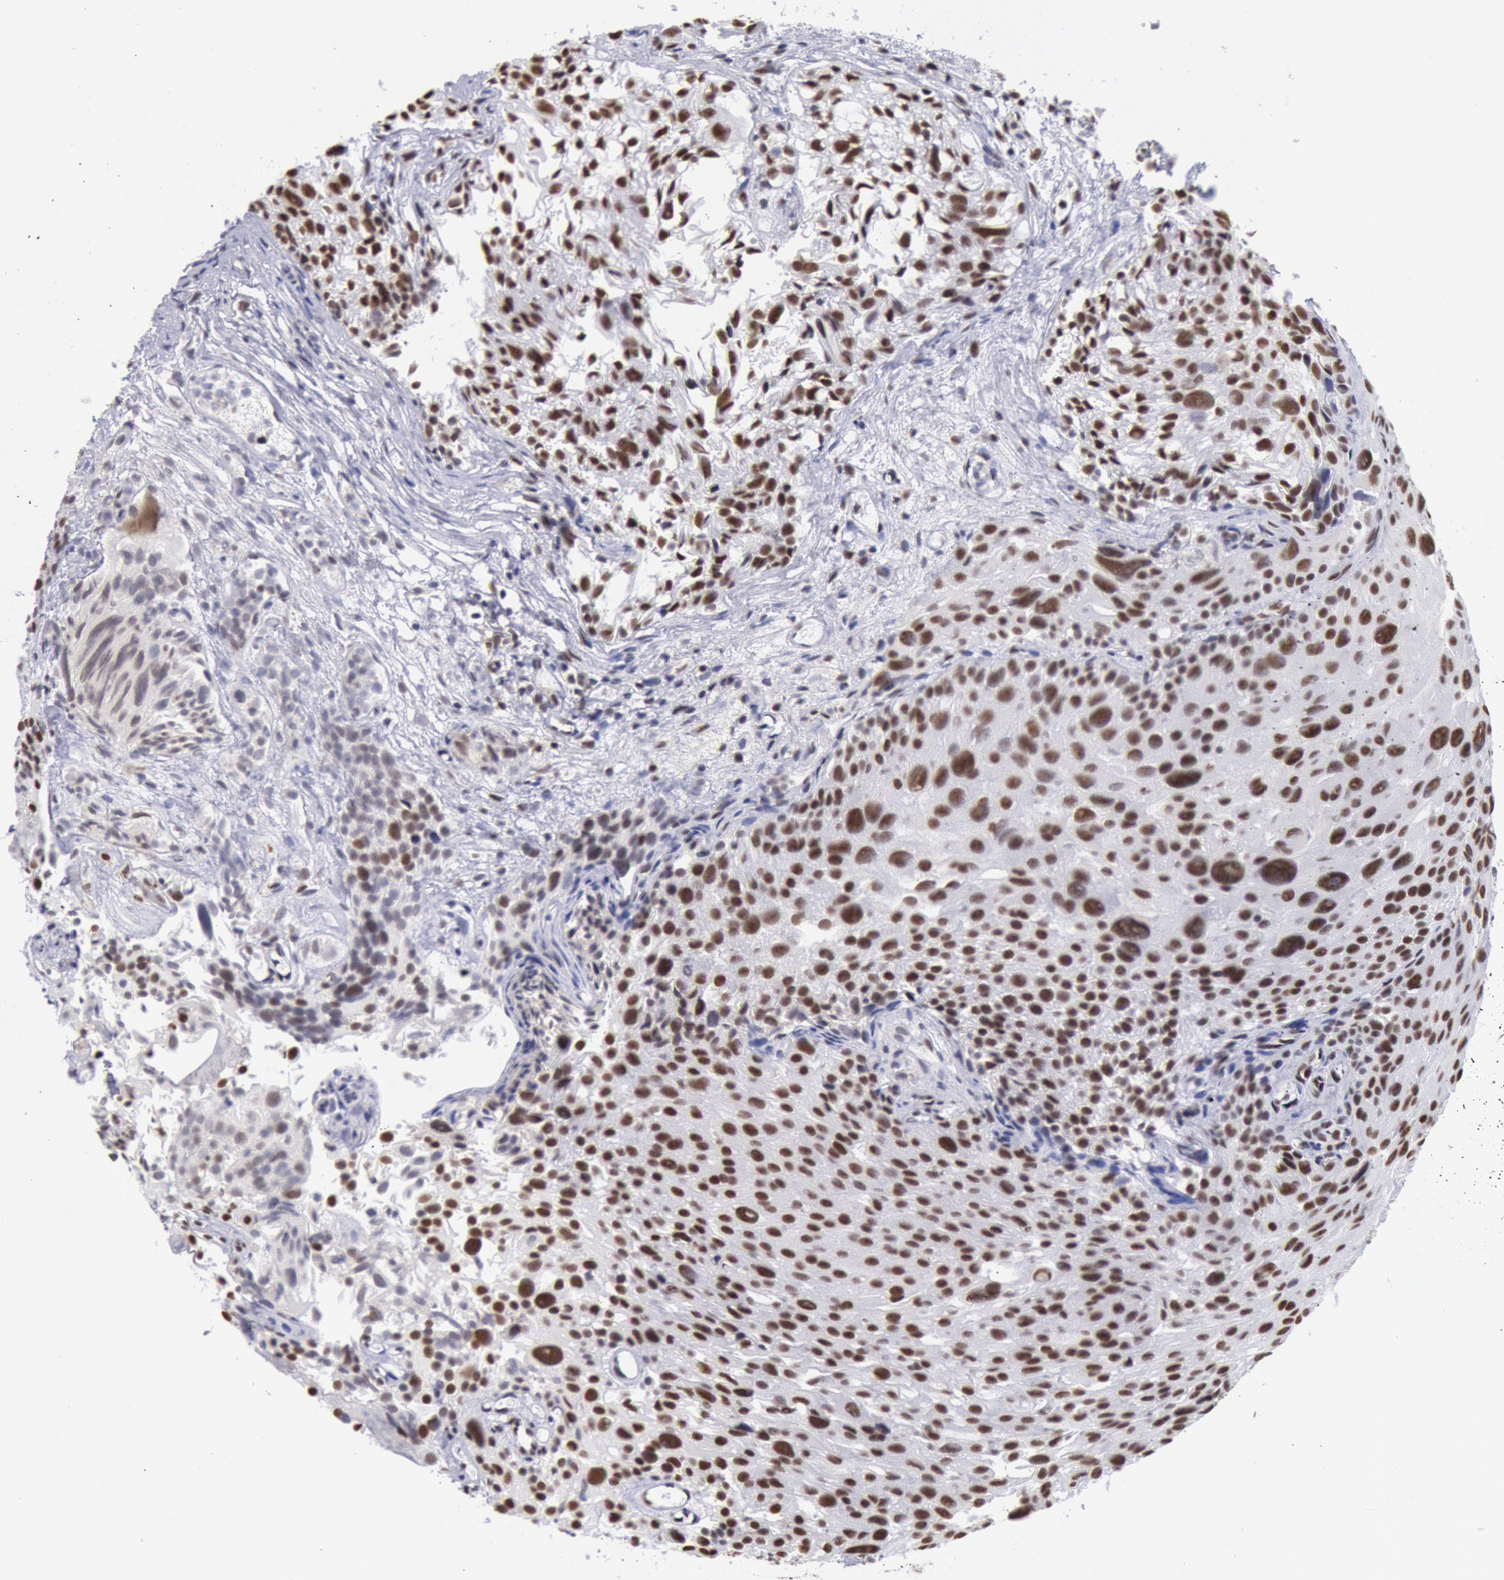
{"staining": {"intensity": "moderate", "quantity": ">75%", "location": "nuclear"}, "tissue": "urothelial cancer", "cell_type": "Tumor cells", "image_type": "cancer", "snomed": [{"axis": "morphology", "description": "Urothelial carcinoma, High grade"}, {"axis": "topography", "description": "Urinary bladder"}], "caption": "A high-resolution histopathology image shows immunohistochemistry staining of high-grade urothelial carcinoma, which shows moderate nuclear staining in approximately >75% of tumor cells.", "gene": "SNRPD3", "patient": {"sex": "female", "age": 78}}